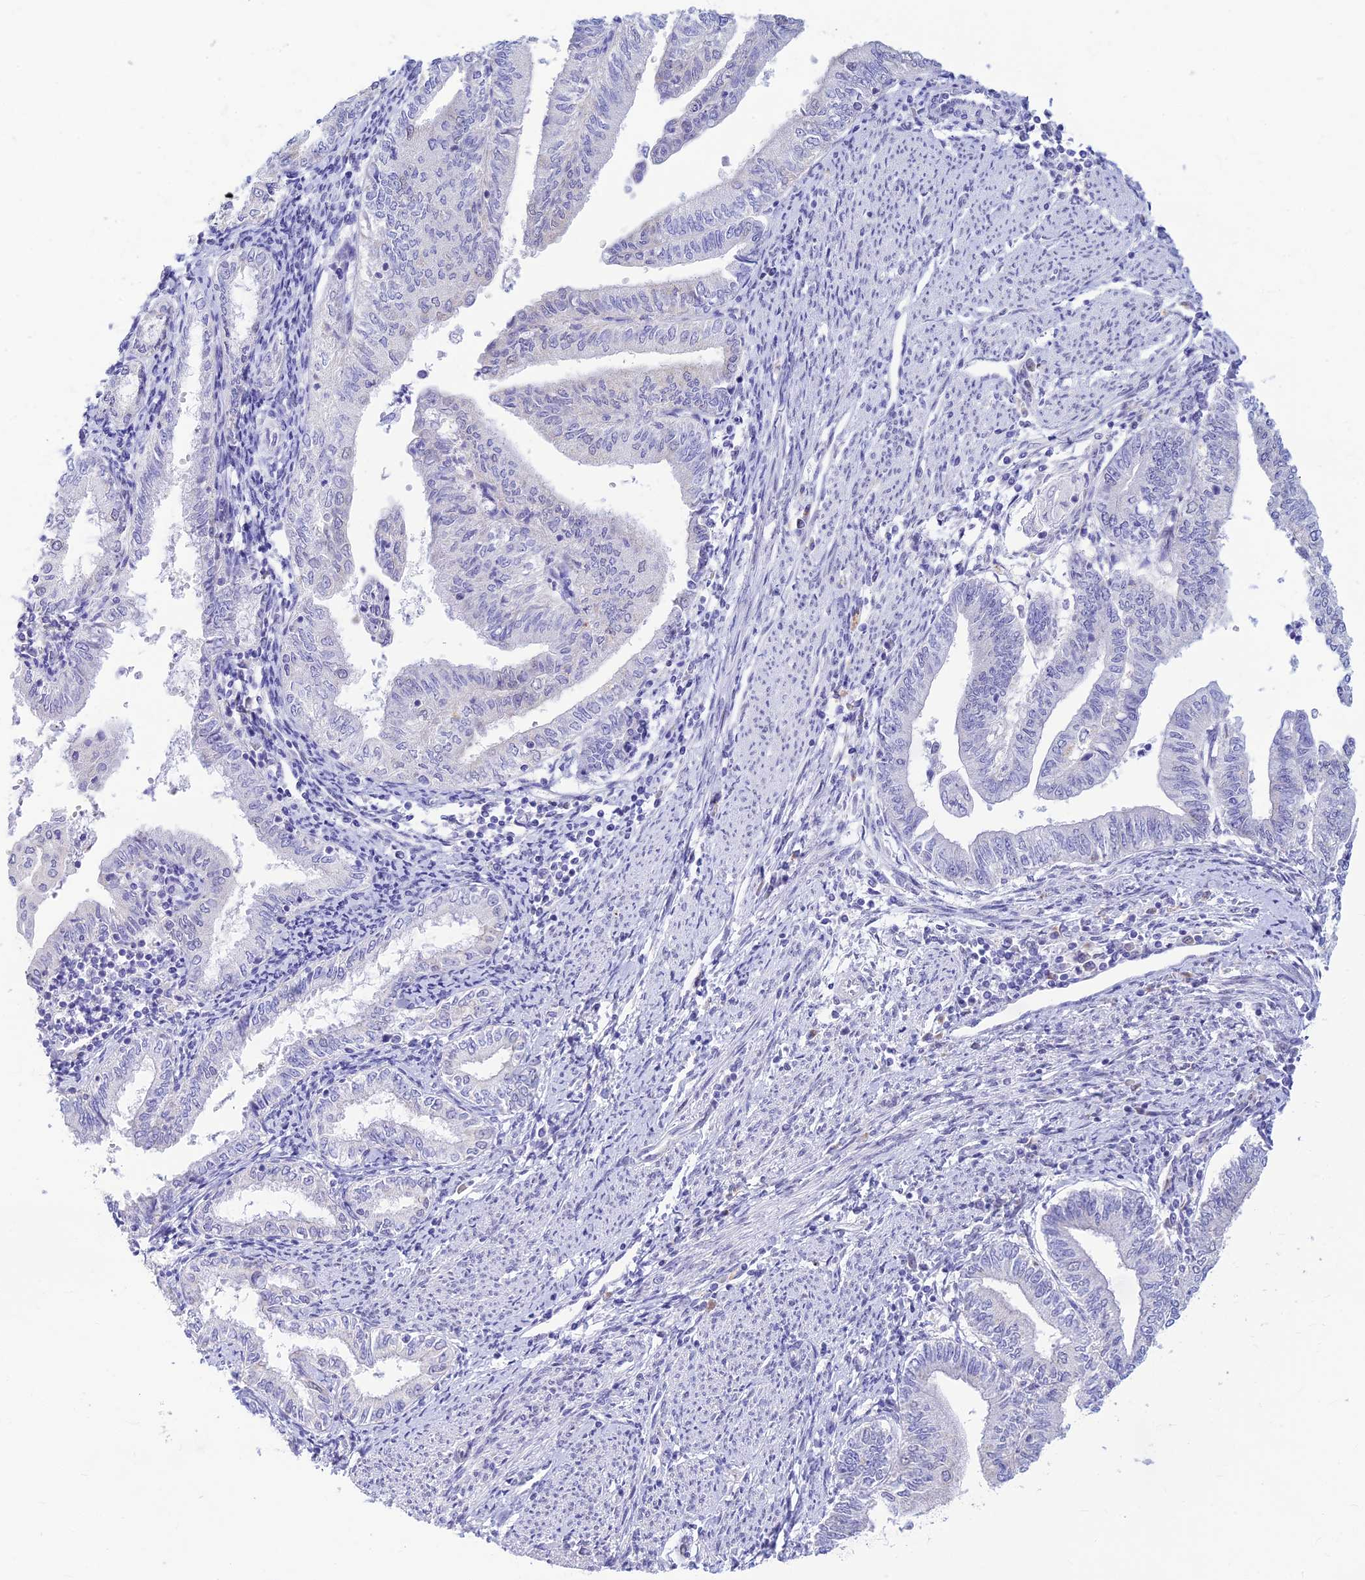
{"staining": {"intensity": "negative", "quantity": "none", "location": "none"}, "tissue": "endometrial cancer", "cell_type": "Tumor cells", "image_type": "cancer", "snomed": [{"axis": "morphology", "description": "Adenocarcinoma, NOS"}, {"axis": "topography", "description": "Endometrium"}], "caption": "Endometrial cancer (adenocarcinoma) was stained to show a protein in brown. There is no significant positivity in tumor cells.", "gene": "INKA1", "patient": {"sex": "female", "age": 66}}